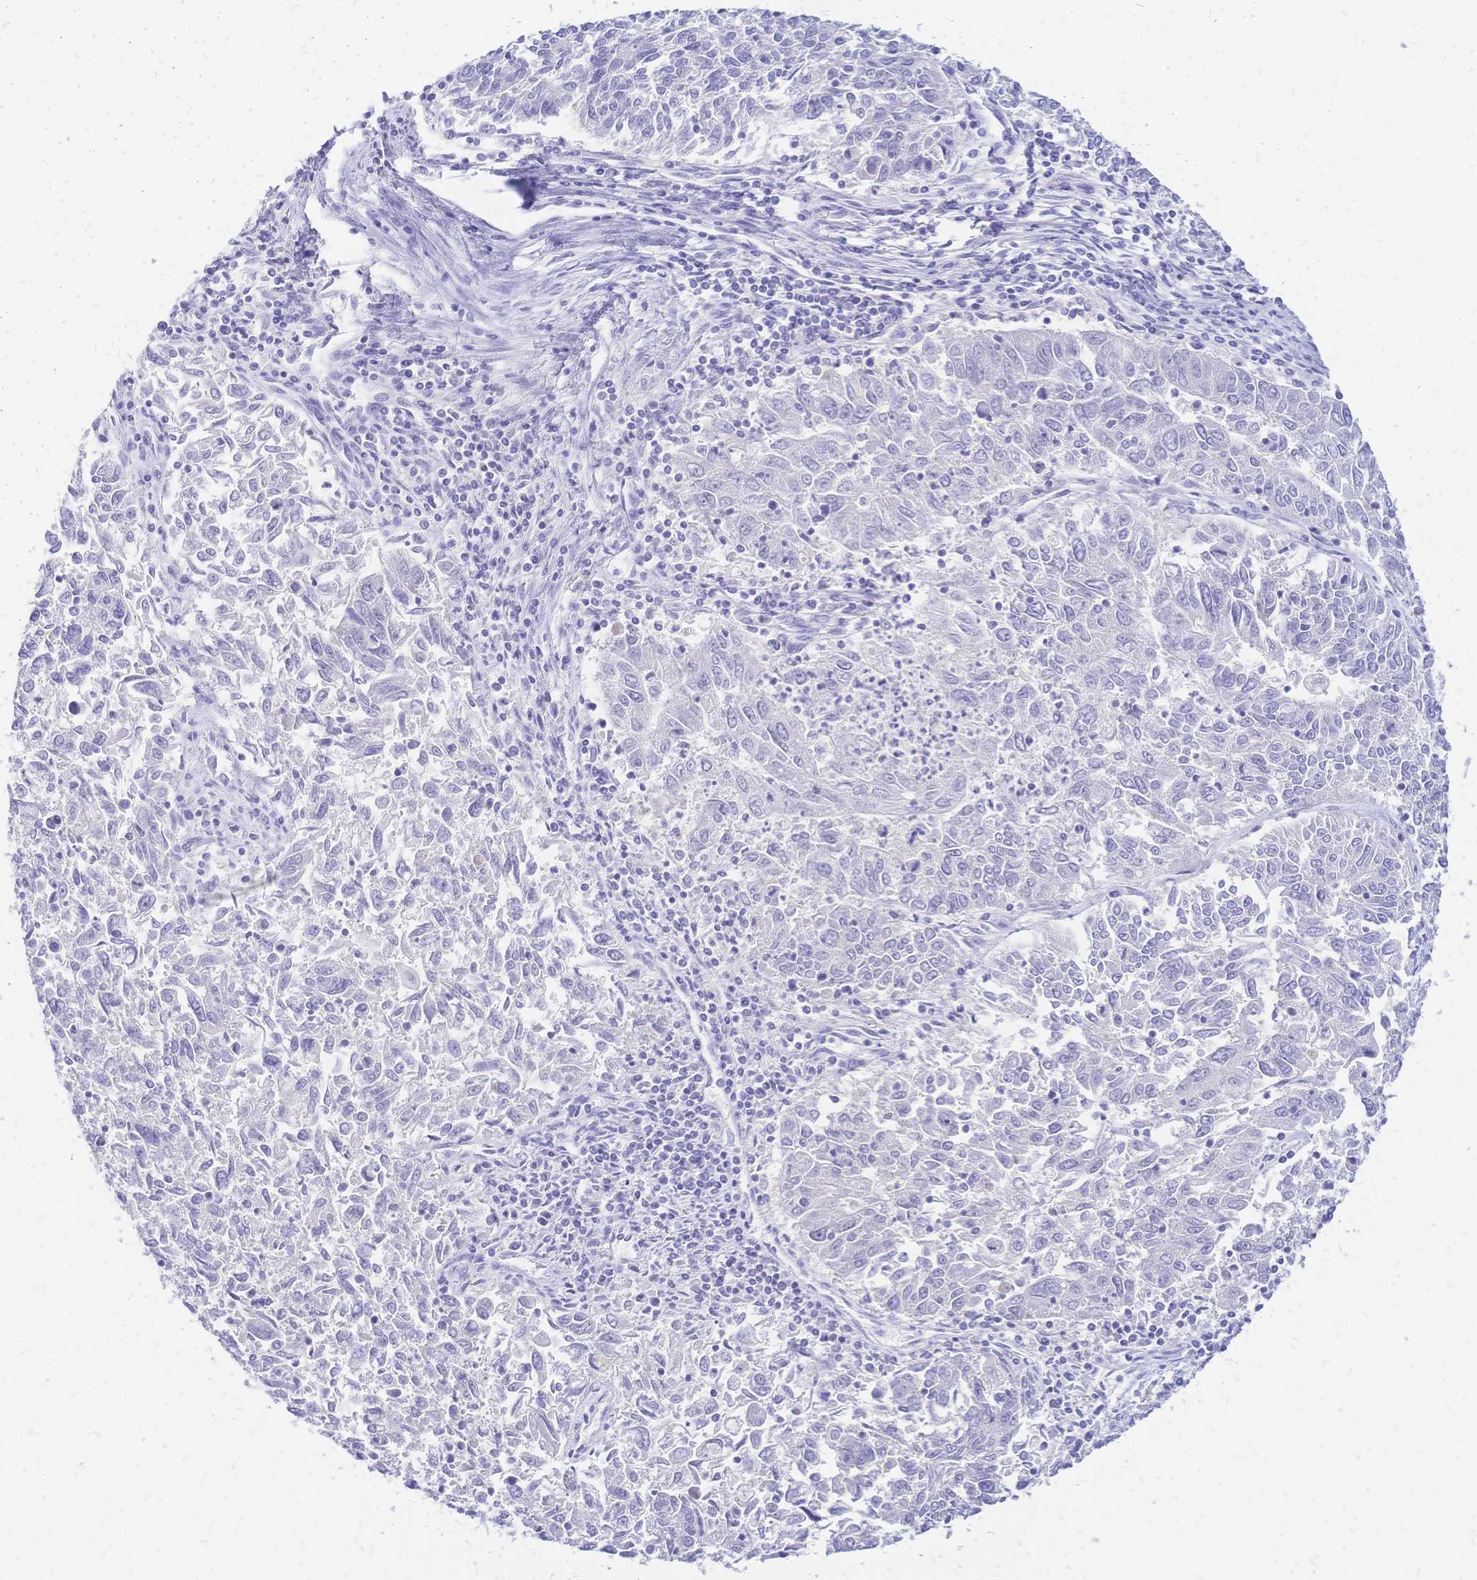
{"staining": {"intensity": "negative", "quantity": "none", "location": "none"}, "tissue": "endometrial cancer", "cell_type": "Tumor cells", "image_type": "cancer", "snomed": [{"axis": "morphology", "description": "Adenocarcinoma, NOS"}, {"axis": "topography", "description": "Endometrium"}], "caption": "Human adenocarcinoma (endometrial) stained for a protein using immunohistochemistry shows no staining in tumor cells.", "gene": "FA2H", "patient": {"sex": "female", "age": 42}}